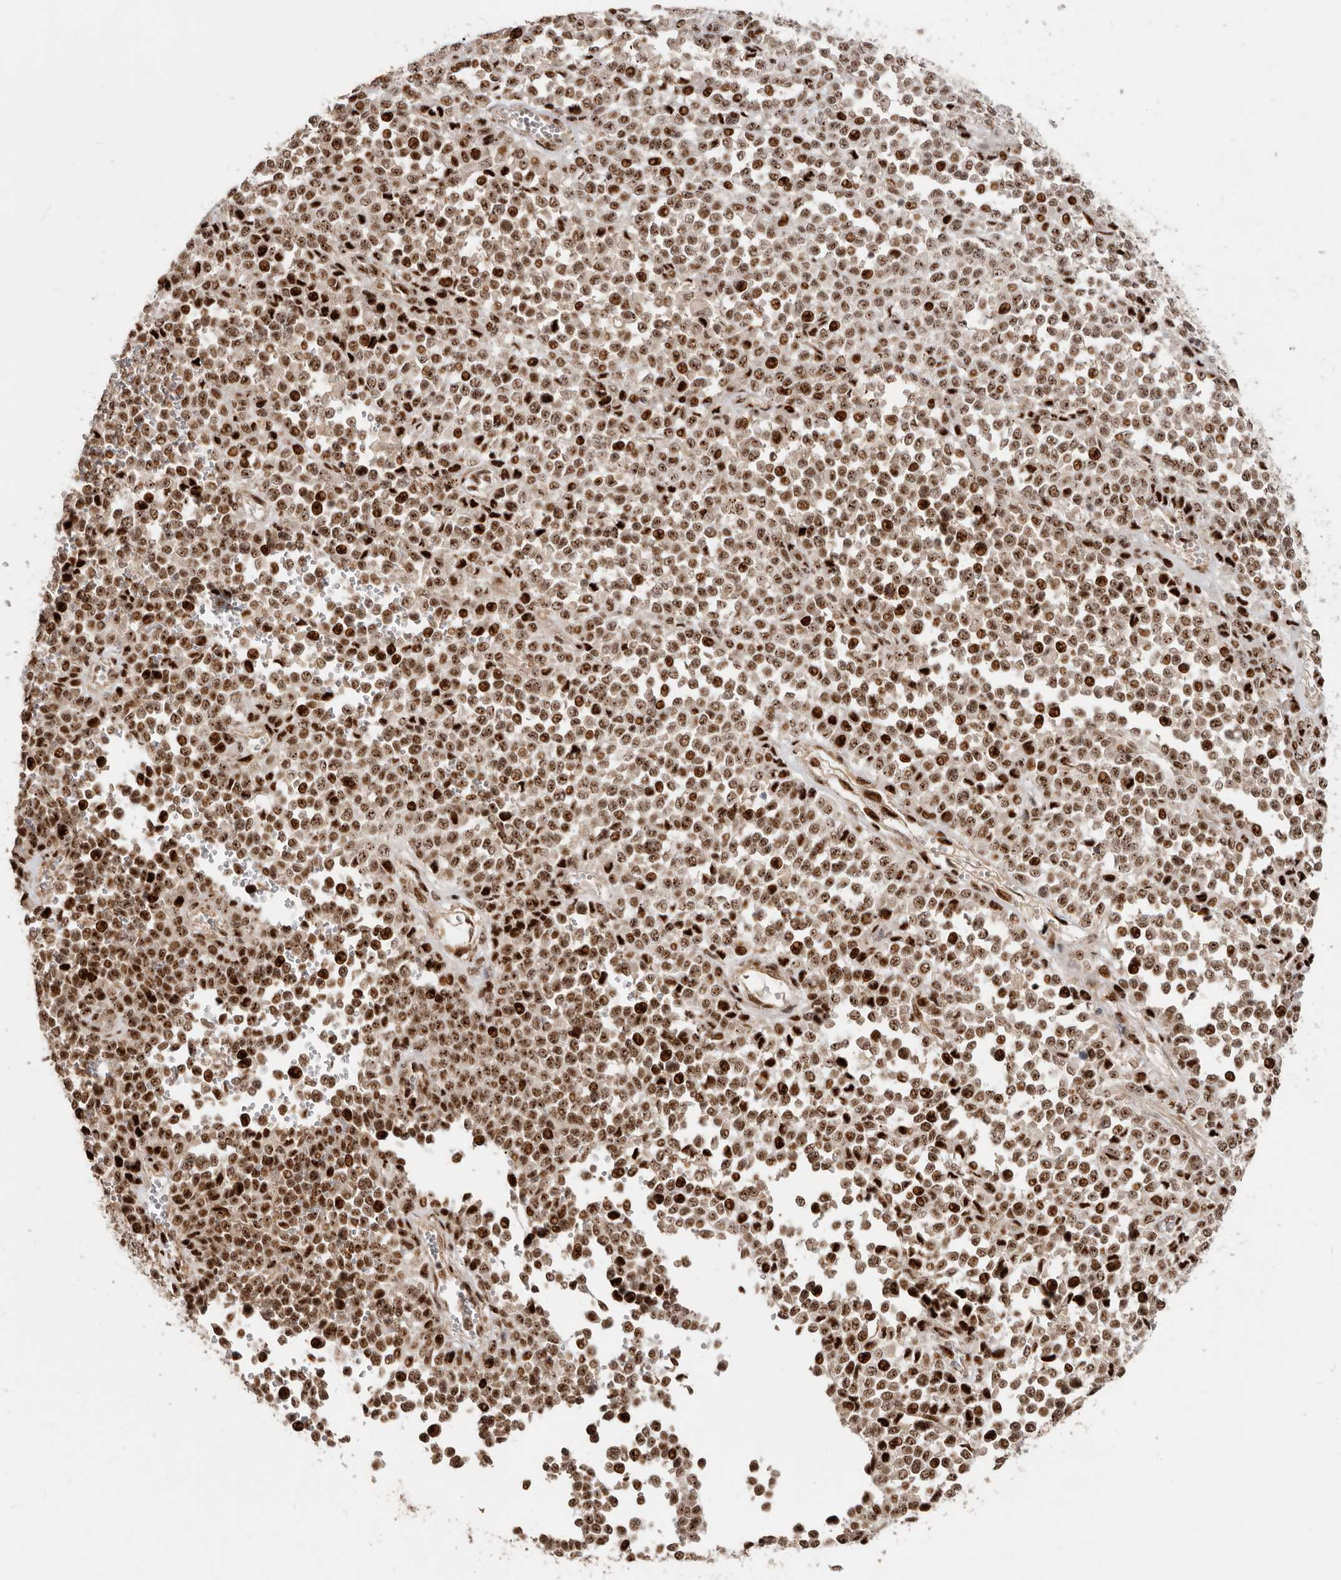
{"staining": {"intensity": "strong", "quantity": ">75%", "location": "nuclear"}, "tissue": "melanoma", "cell_type": "Tumor cells", "image_type": "cancer", "snomed": [{"axis": "morphology", "description": "Malignant melanoma, Metastatic site"}, {"axis": "topography", "description": "Pancreas"}], "caption": "Strong nuclear staining is seen in about >75% of tumor cells in melanoma.", "gene": "GPBP1L1", "patient": {"sex": "female", "age": 30}}